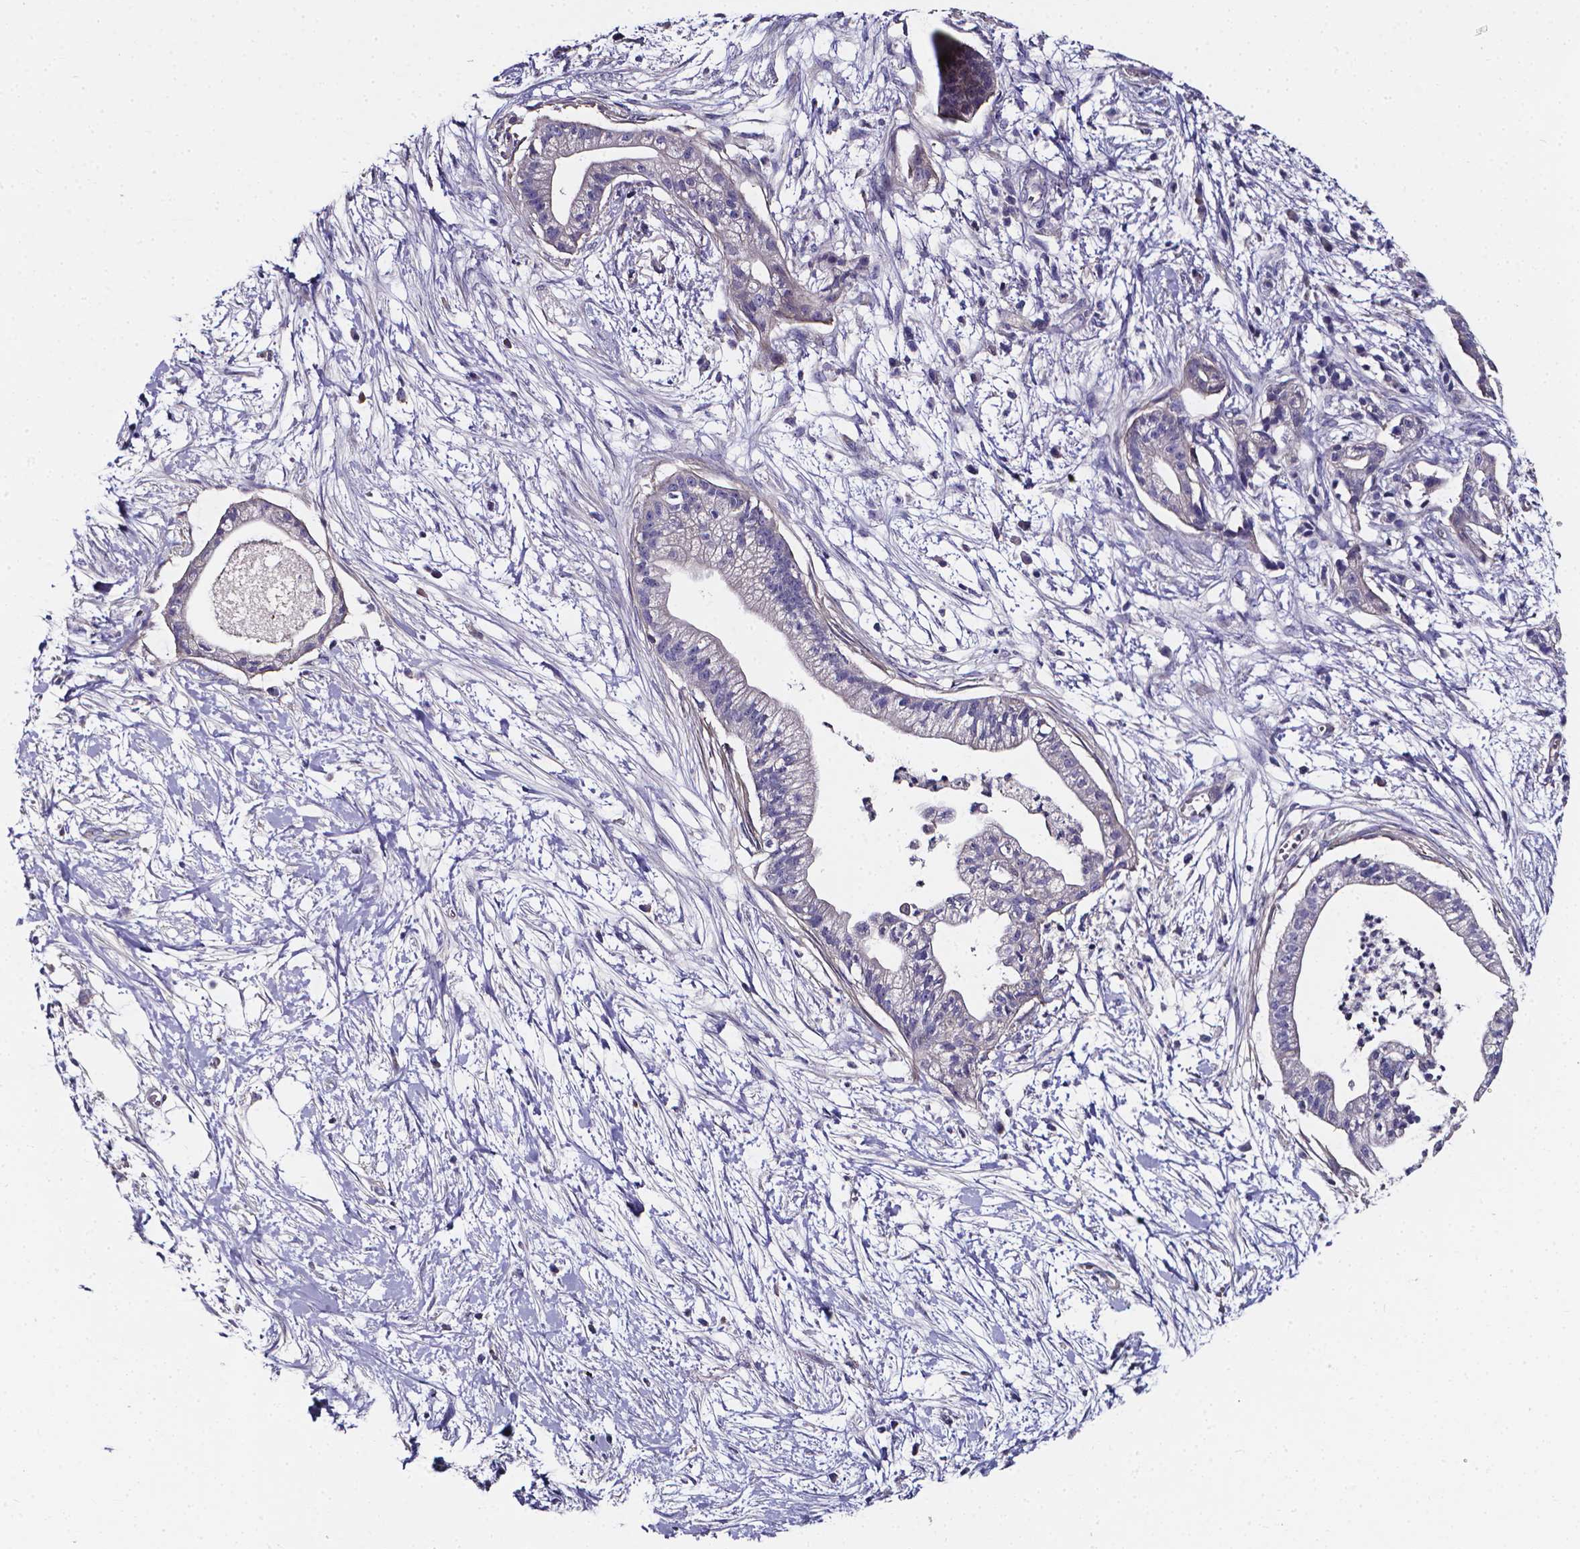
{"staining": {"intensity": "negative", "quantity": "none", "location": "none"}, "tissue": "pancreatic cancer", "cell_type": "Tumor cells", "image_type": "cancer", "snomed": [{"axis": "morphology", "description": "Normal tissue, NOS"}, {"axis": "morphology", "description": "Adenocarcinoma, NOS"}, {"axis": "topography", "description": "Lymph node"}, {"axis": "topography", "description": "Pancreas"}], "caption": "There is no significant expression in tumor cells of pancreatic cancer (adenocarcinoma).", "gene": "CACNG8", "patient": {"sex": "female", "age": 58}}